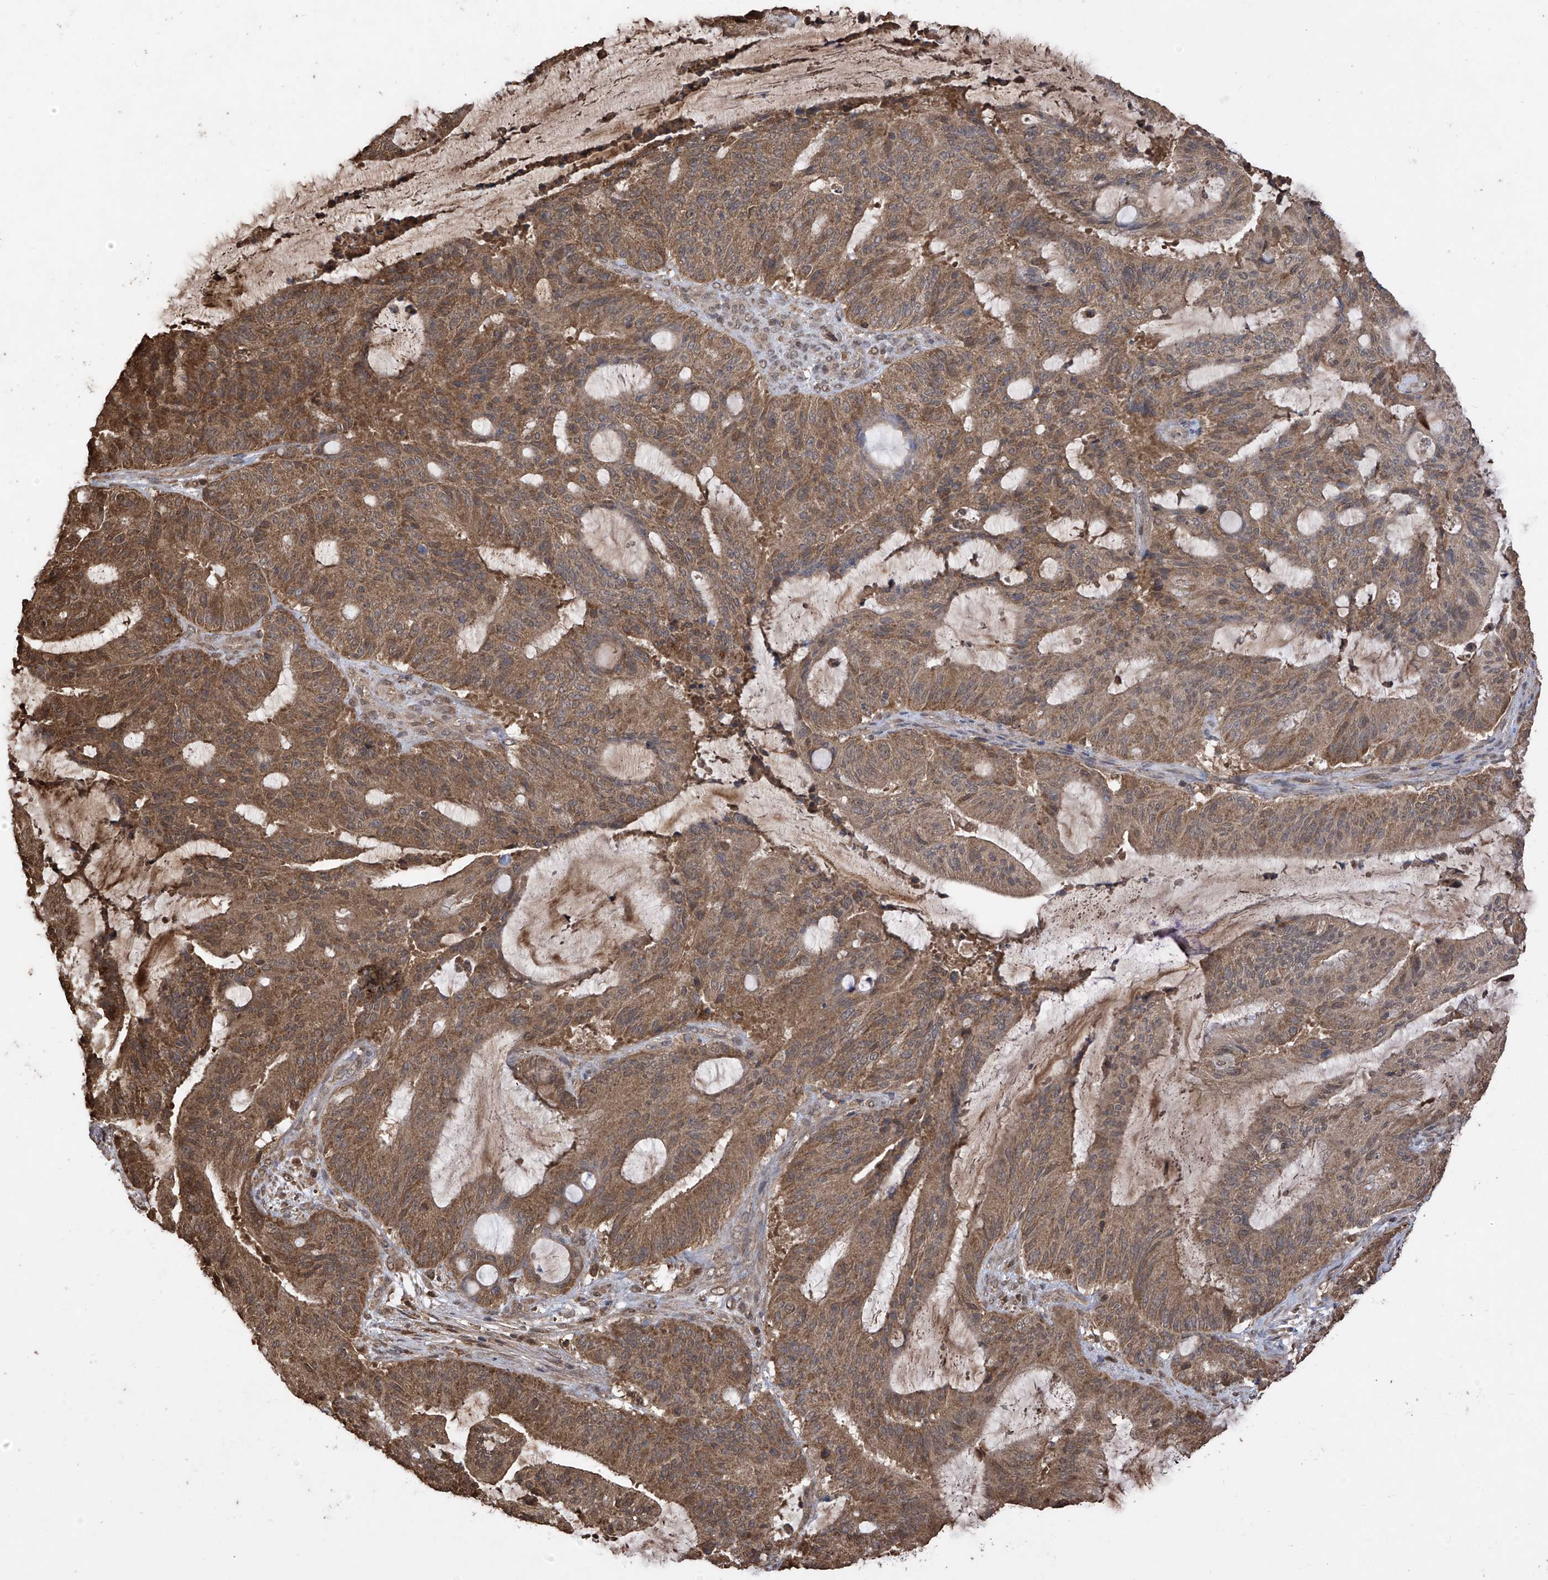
{"staining": {"intensity": "moderate", "quantity": ">75%", "location": "cytoplasmic/membranous"}, "tissue": "liver cancer", "cell_type": "Tumor cells", "image_type": "cancer", "snomed": [{"axis": "morphology", "description": "Normal tissue, NOS"}, {"axis": "morphology", "description": "Cholangiocarcinoma"}, {"axis": "topography", "description": "Liver"}, {"axis": "topography", "description": "Peripheral nerve tissue"}], "caption": "A brown stain shows moderate cytoplasmic/membranous staining of a protein in human cholangiocarcinoma (liver) tumor cells. Ihc stains the protein in brown and the nuclei are stained blue.", "gene": "PNPT1", "patient": {"sex": "female", "age": 73}}